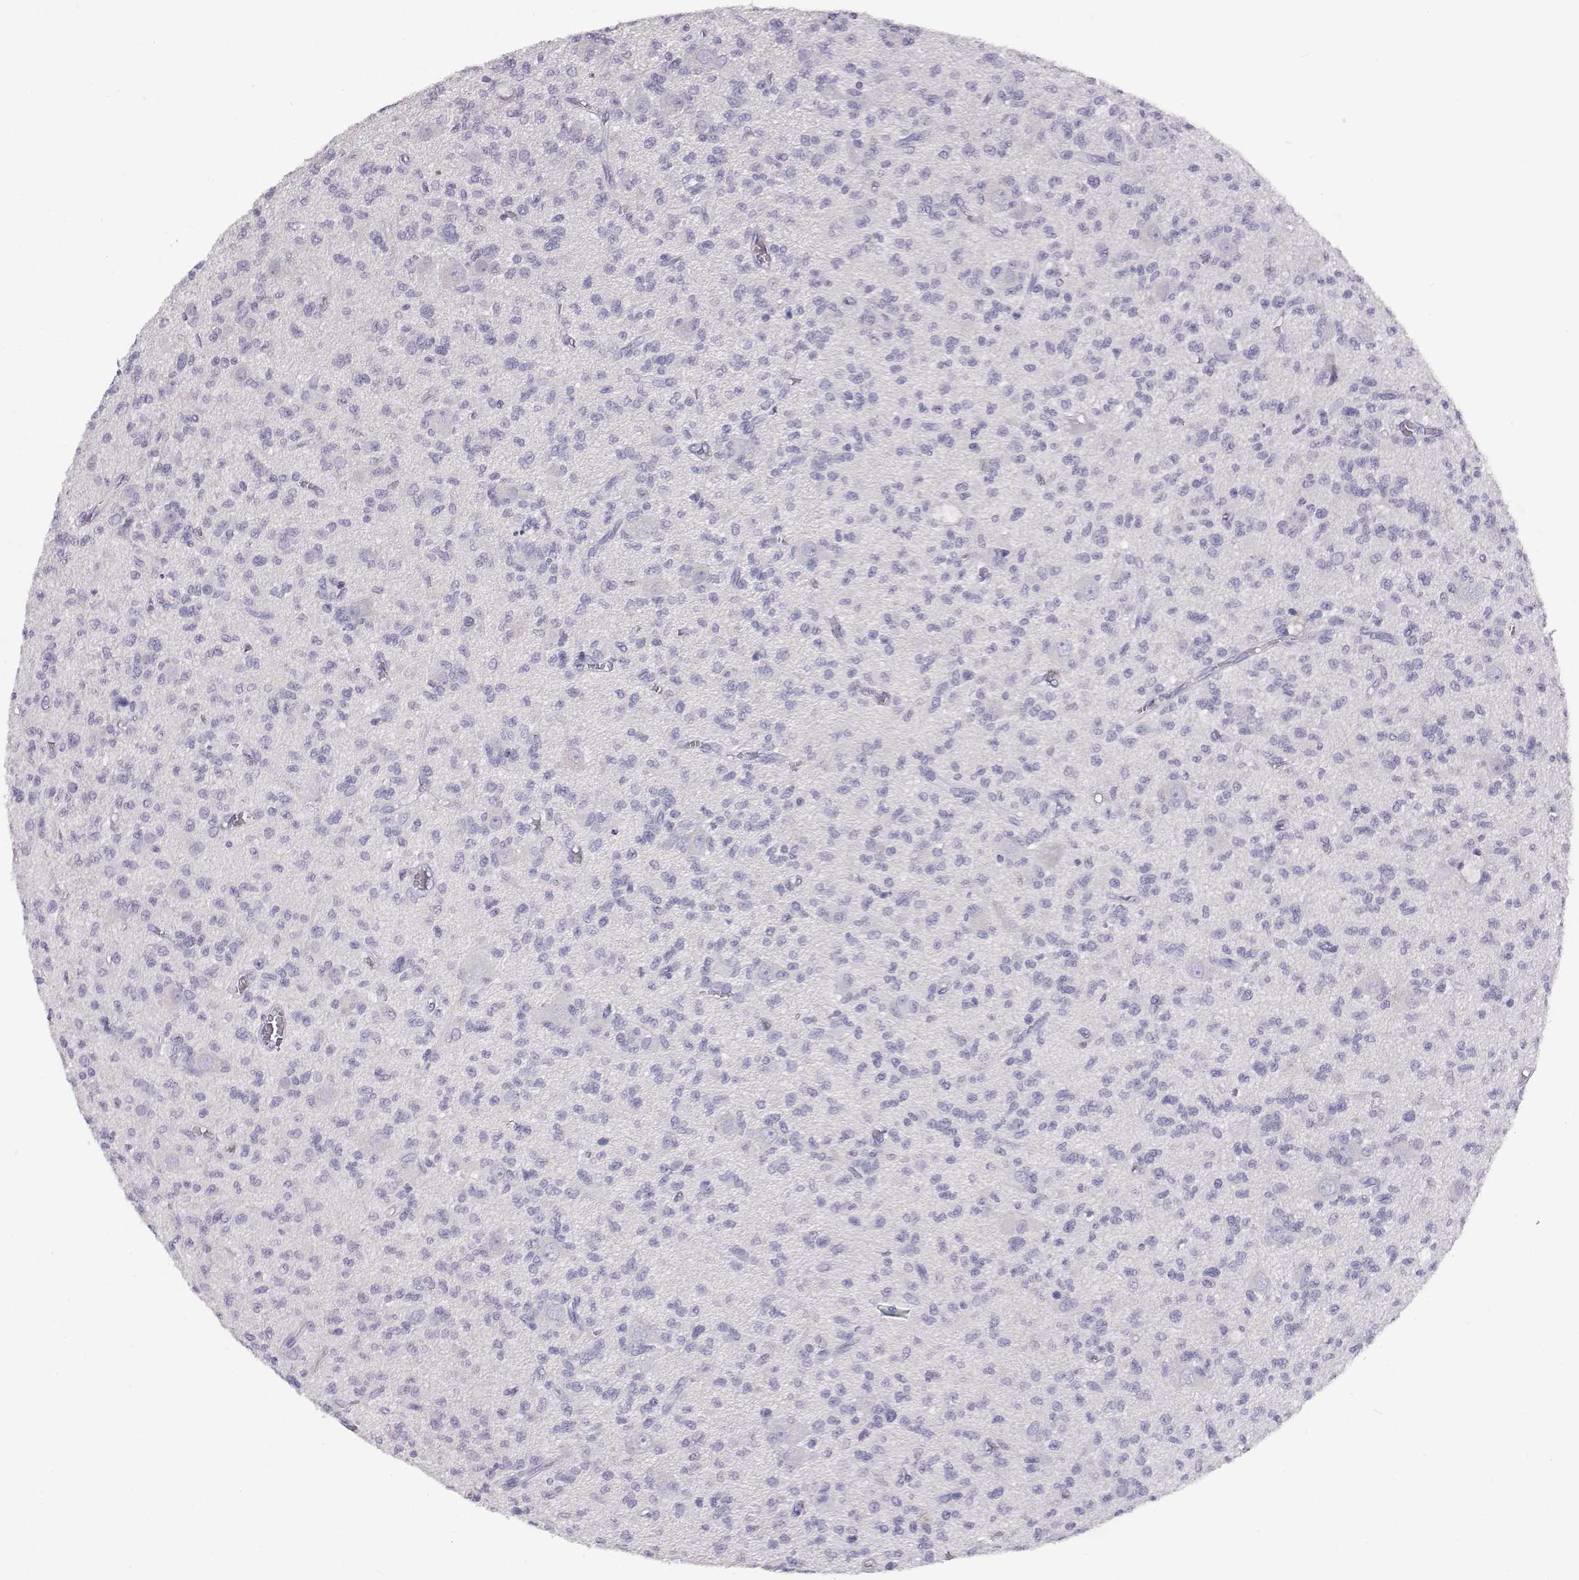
{"staining": {"intensity": "negative", "quantity": "none", "location": "none"}, "tissue": "glioma", "cell_type": "Tumor cells", "image_type": "cancer", "snomed": [{"axis": "morphology", "description": "Glioma, malignant, Low grade"}, {"axis": "topography", "description": "Brain"}], "caption": "DAB immunohistochemical staining of low-grade glioma (malignant) demonstrates no significant staining in tumor cells.", "gene": "ITLN2", "patient": {"sex": "male", "age": 64}}